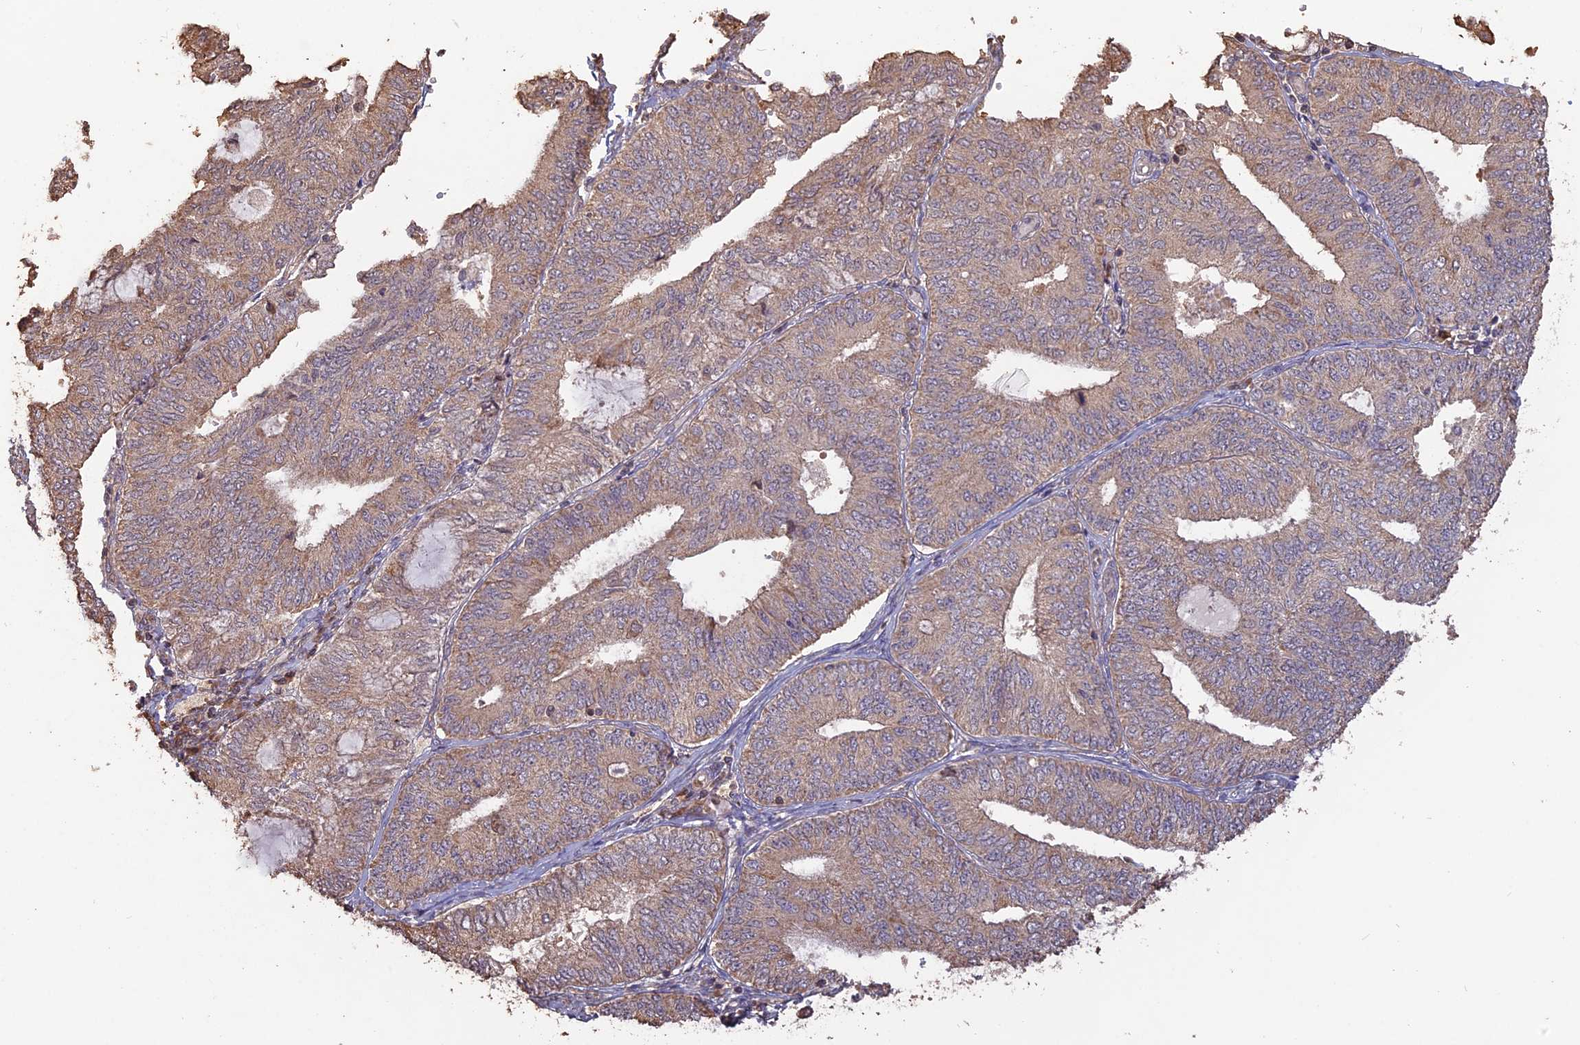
{"staining": {"intensity": "weak", "quantity": "25%-75%", "location": "cytoplasmic/membranous"}, "tissue": "endometrial cancer", "cell_type": "Tumor cells", "image_type": "cancer", "snomed": [{"axis": "morphology", "description": "Adenocarcinoma, NOS"}, {"axis": "topography", "description": "Endometrium"}], "caption": "Endometrial cancer (adenocarcinoma) tissue shows weak cytoplasmic/membranous staining in about 25%-75% of tumor cells, visualized by immunohistochemistry.", "gene": "LAYN", "patient": {"sex": "female", "age": 68}}